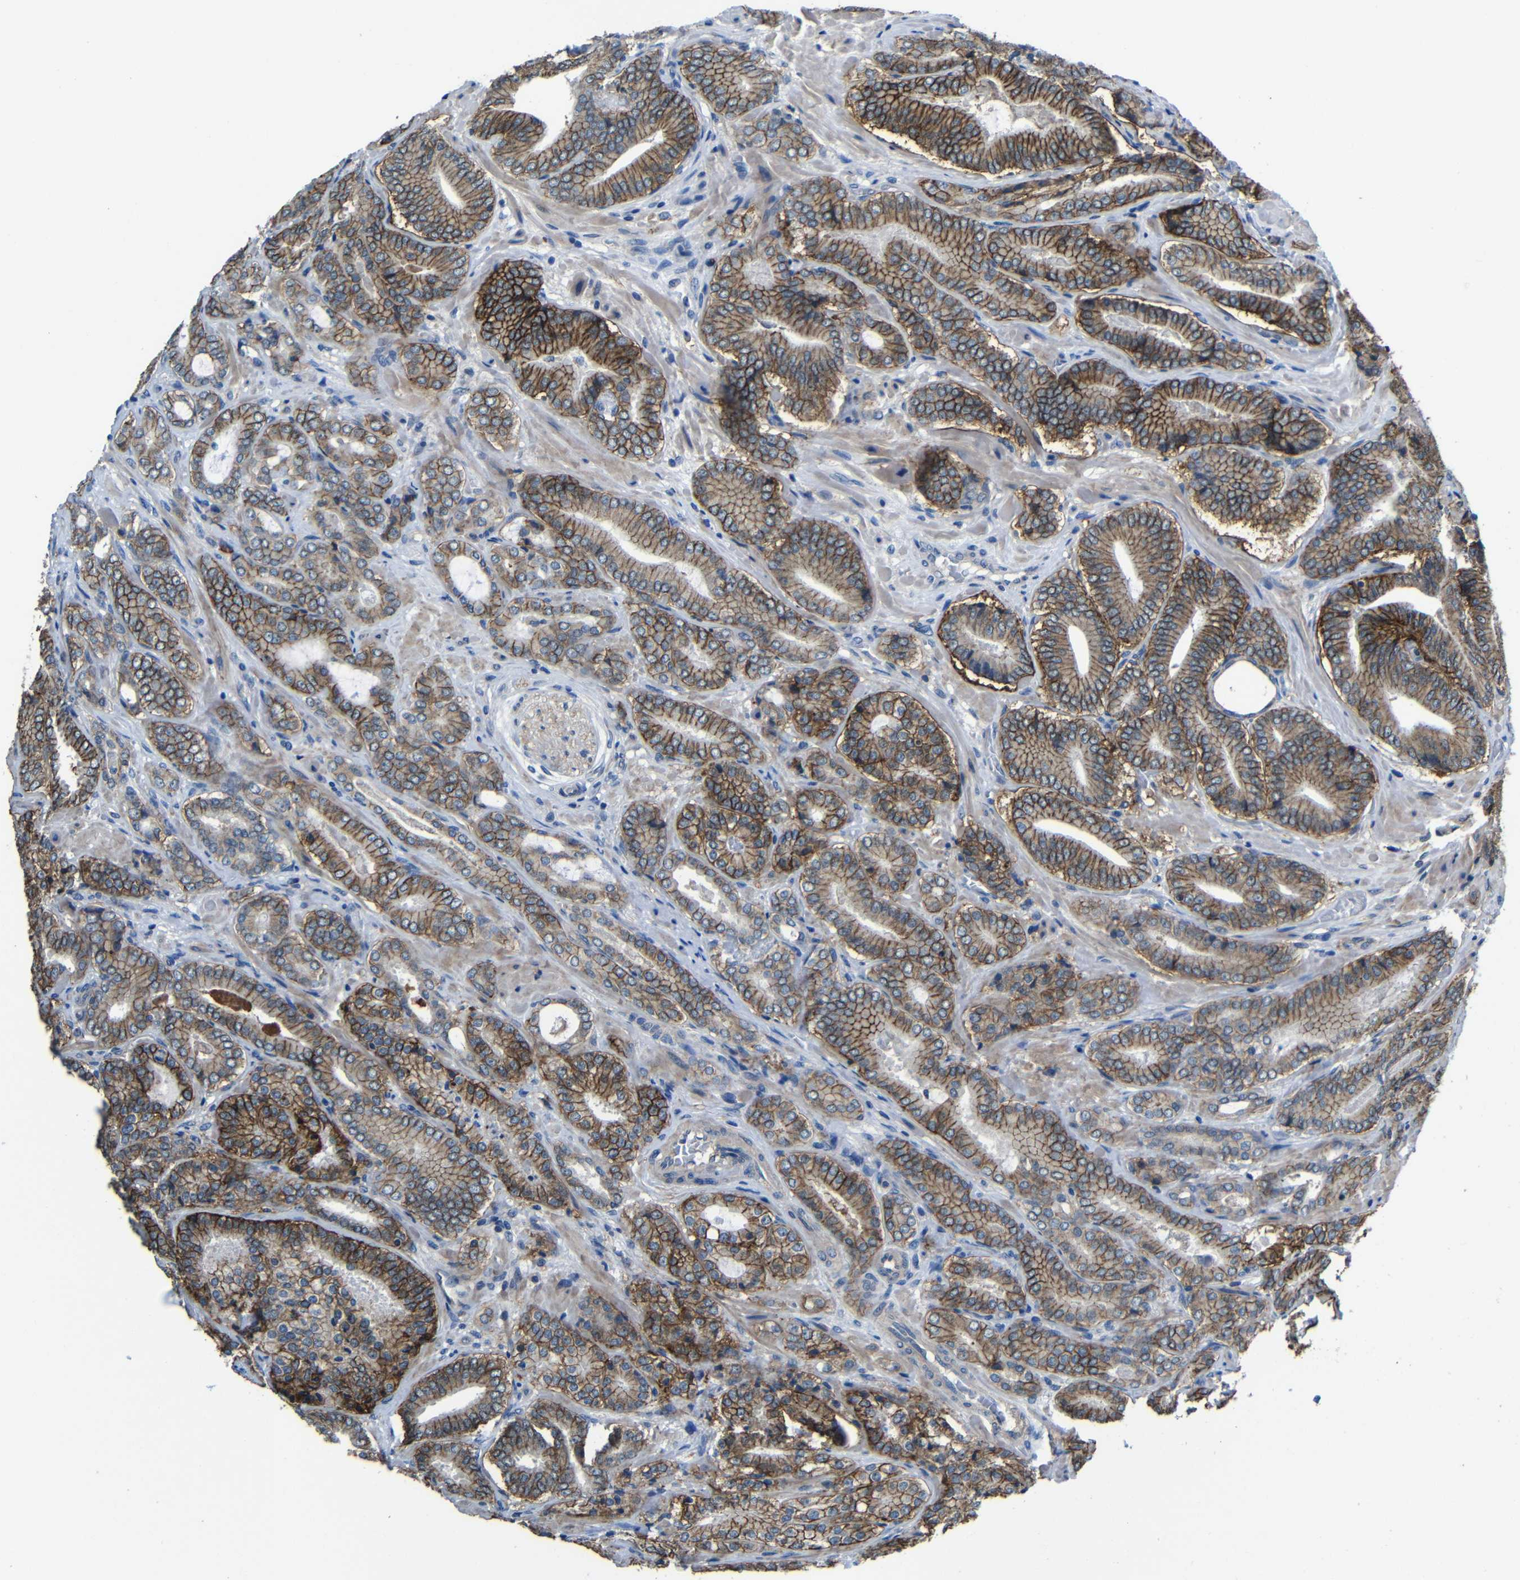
{"staining": {"intensity": "strong", "quantity": "25%-75%", "location": "cytoplasmic/membranous"}, "tissue": "prostate cancer", "cell_type": "Tumor cells", "image_type": "cancer", "snomed": [{"axis": "morphology", "description": "Adenocarcinoma, High grade"}, {"axis": "topography", "description": "Prostate"}], "caption": "An IHC micrograph of neoplastic tissue is shown. Protein staining in brown labels strong cytoplasmic/membranous positivity in prostate cancer (high-grade adenocarcinoma) within tumor cells. The staining was performed using DAB to visualize the protein expression in brown, while the nuclei were stained in blue with hematoxylin (Magnification: 20x).", "gene": "ZNF90", "patient": {"sex": "male", "age": 61}}